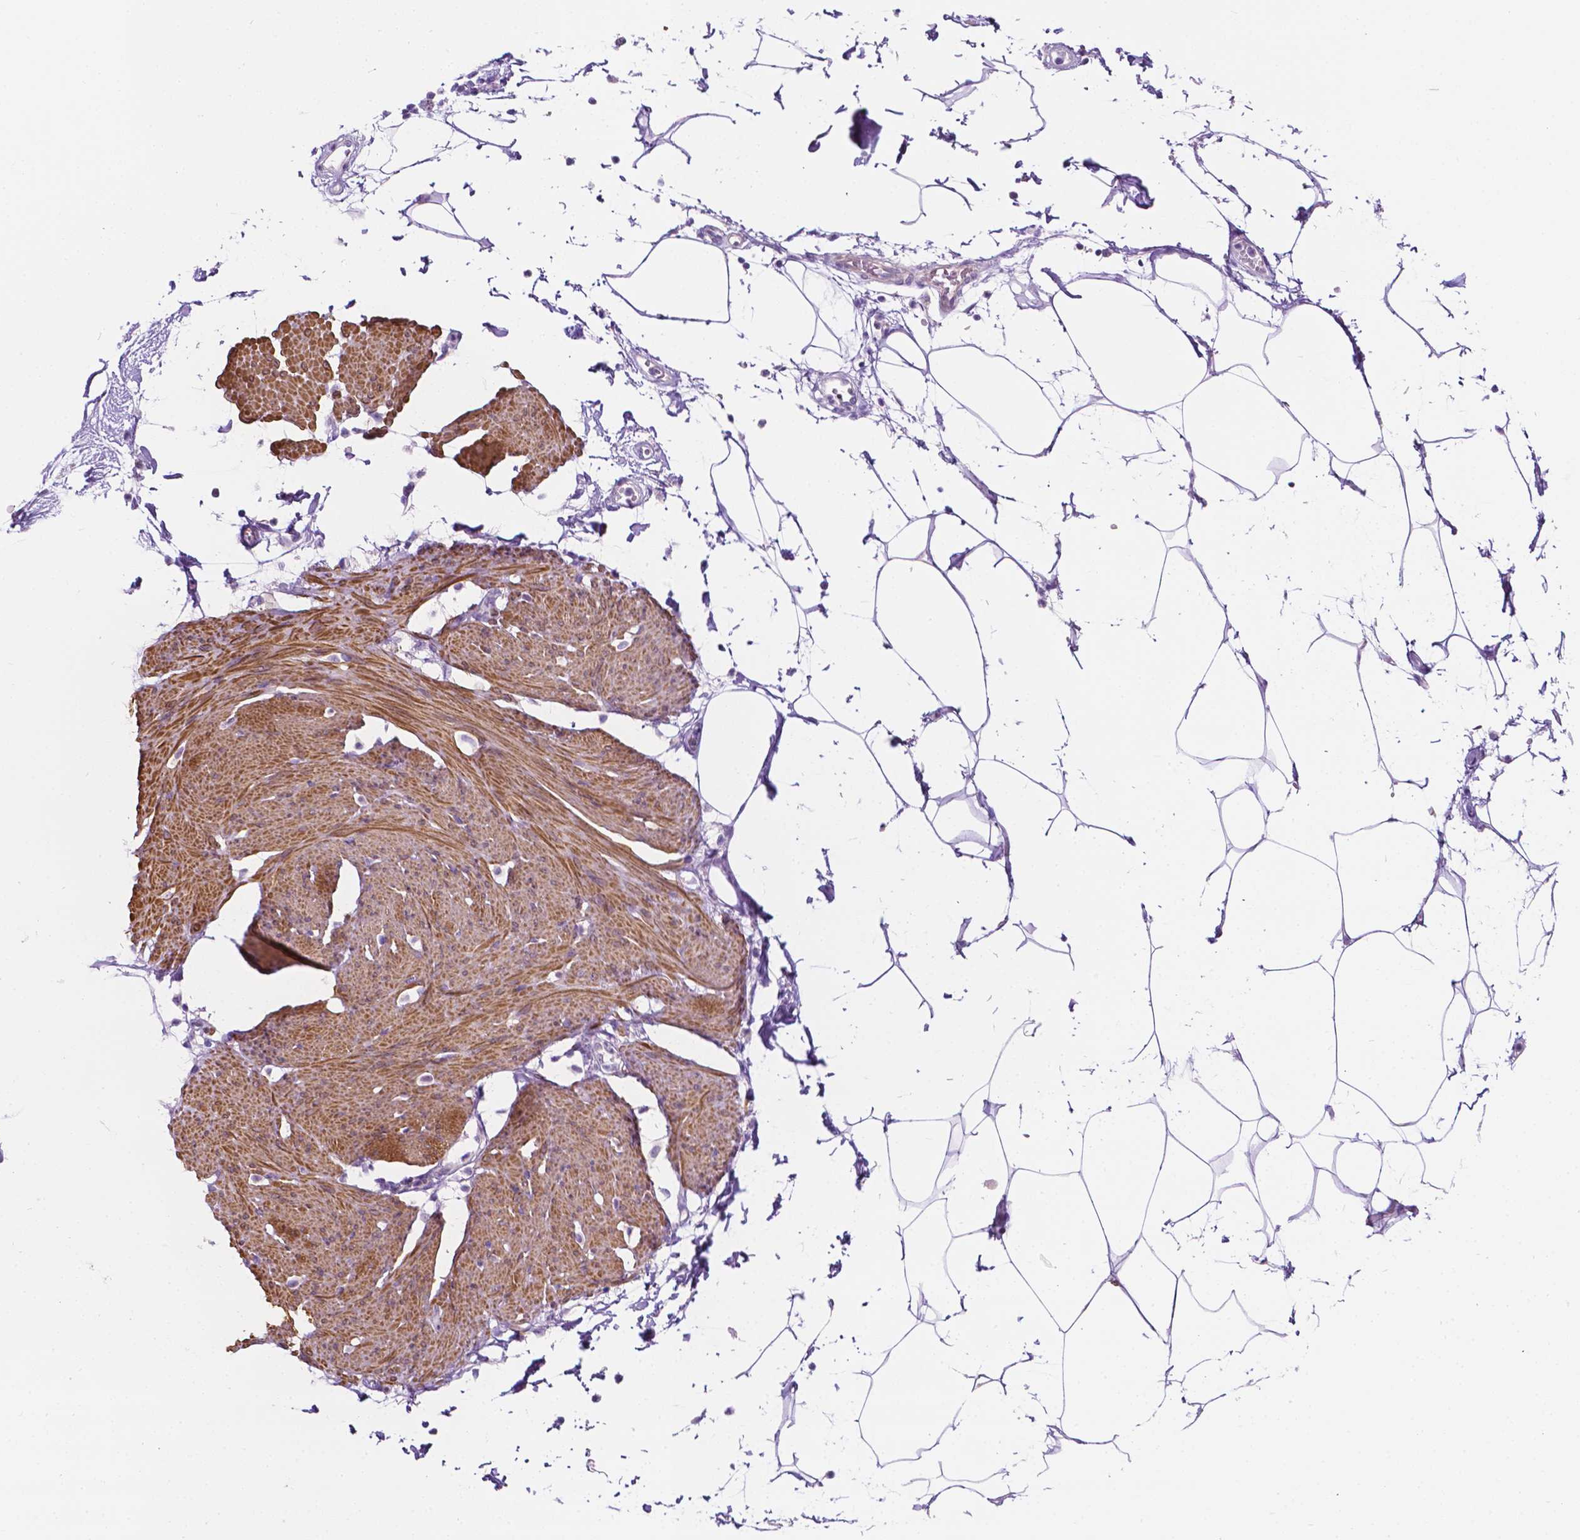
{"staining": {"intensity": "moderate", "quantity": "25%-75%", "location": "cytoplasmic/membranous"}, "tissue": "smooth muscle", "cell_type": "Smooth muscle cells", "image_type": "normal", "snomed": [{"axis": "morphology", "description": "Normal tissue, NOS"}, {"axis": "topography", "description": "Adipose tissue"}, {"axis": "topography", "description": "Smooth muscle"}, {"axis": "topography", "description": "Peripheral nerve tissue"}], "caption": "Moderate cytoplasmic/membranous staining for a protein is seen in approximately 25%-75% of smooth muscle cells of unremarkable smooth muscle using immunohistochemistry (IHC).", "gene": "NOS1AP", "patient": {"sex": "male", "age": 83}}